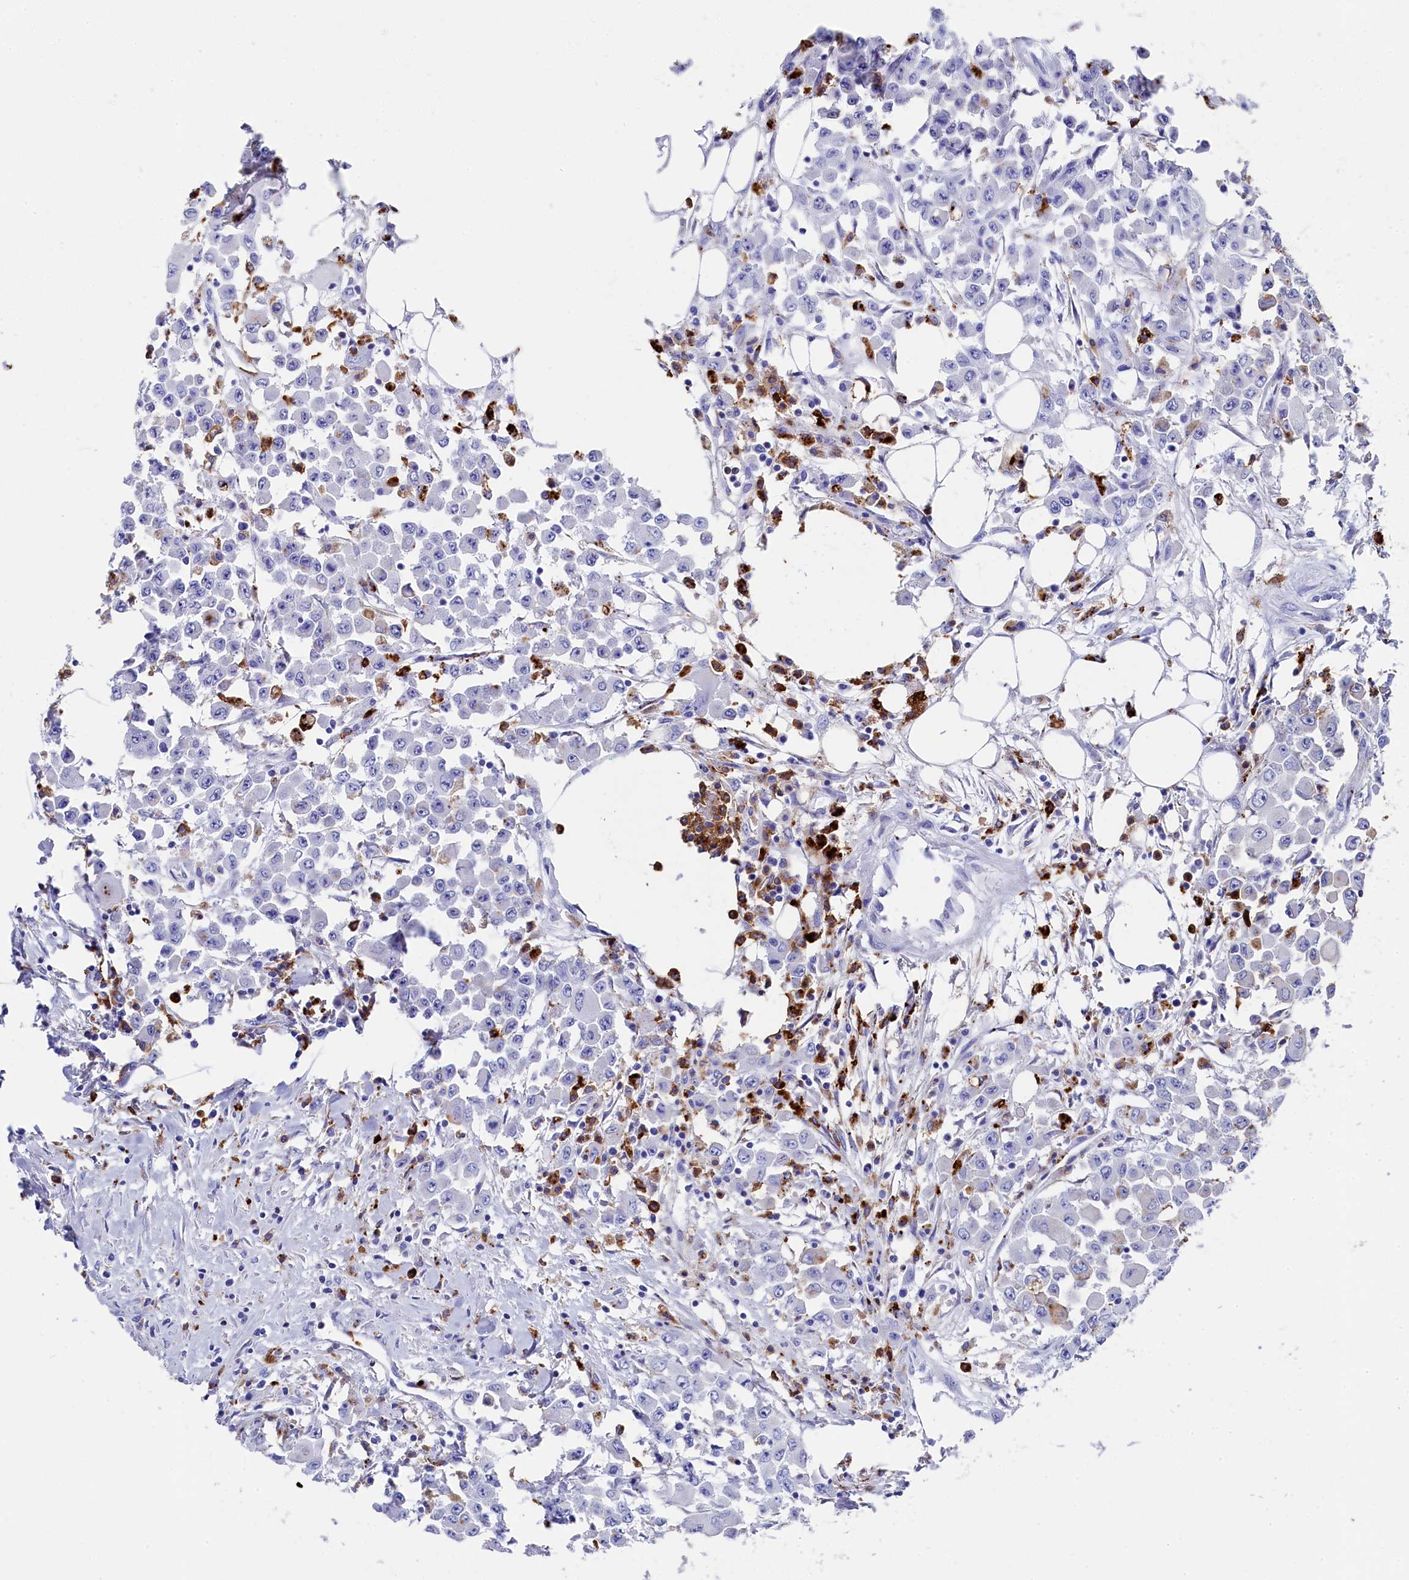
{"staining": {"intensity": "negative", "quantity": "none", "location": "none"}, "tissue": "colorectal cancer", "cell_type": "Tumor cells", "image_type": "cancer", "snomed": [{"axis": "morphology", "description": "Adenocarcinoma, NOS"}, {"axis": "topography", "description": "Colon"}], "caption": "Immunohistochemistry (IHC) image of colorectal cancer (adenocarcinoma) stained for a protein (brown), which reveals no expression in tumor cells. (Immunohistochemistry (IHC), brightfield microscopy, high magnification).", "gene": "PLAC8", "patient": {"sex": "male", "age": 51}}